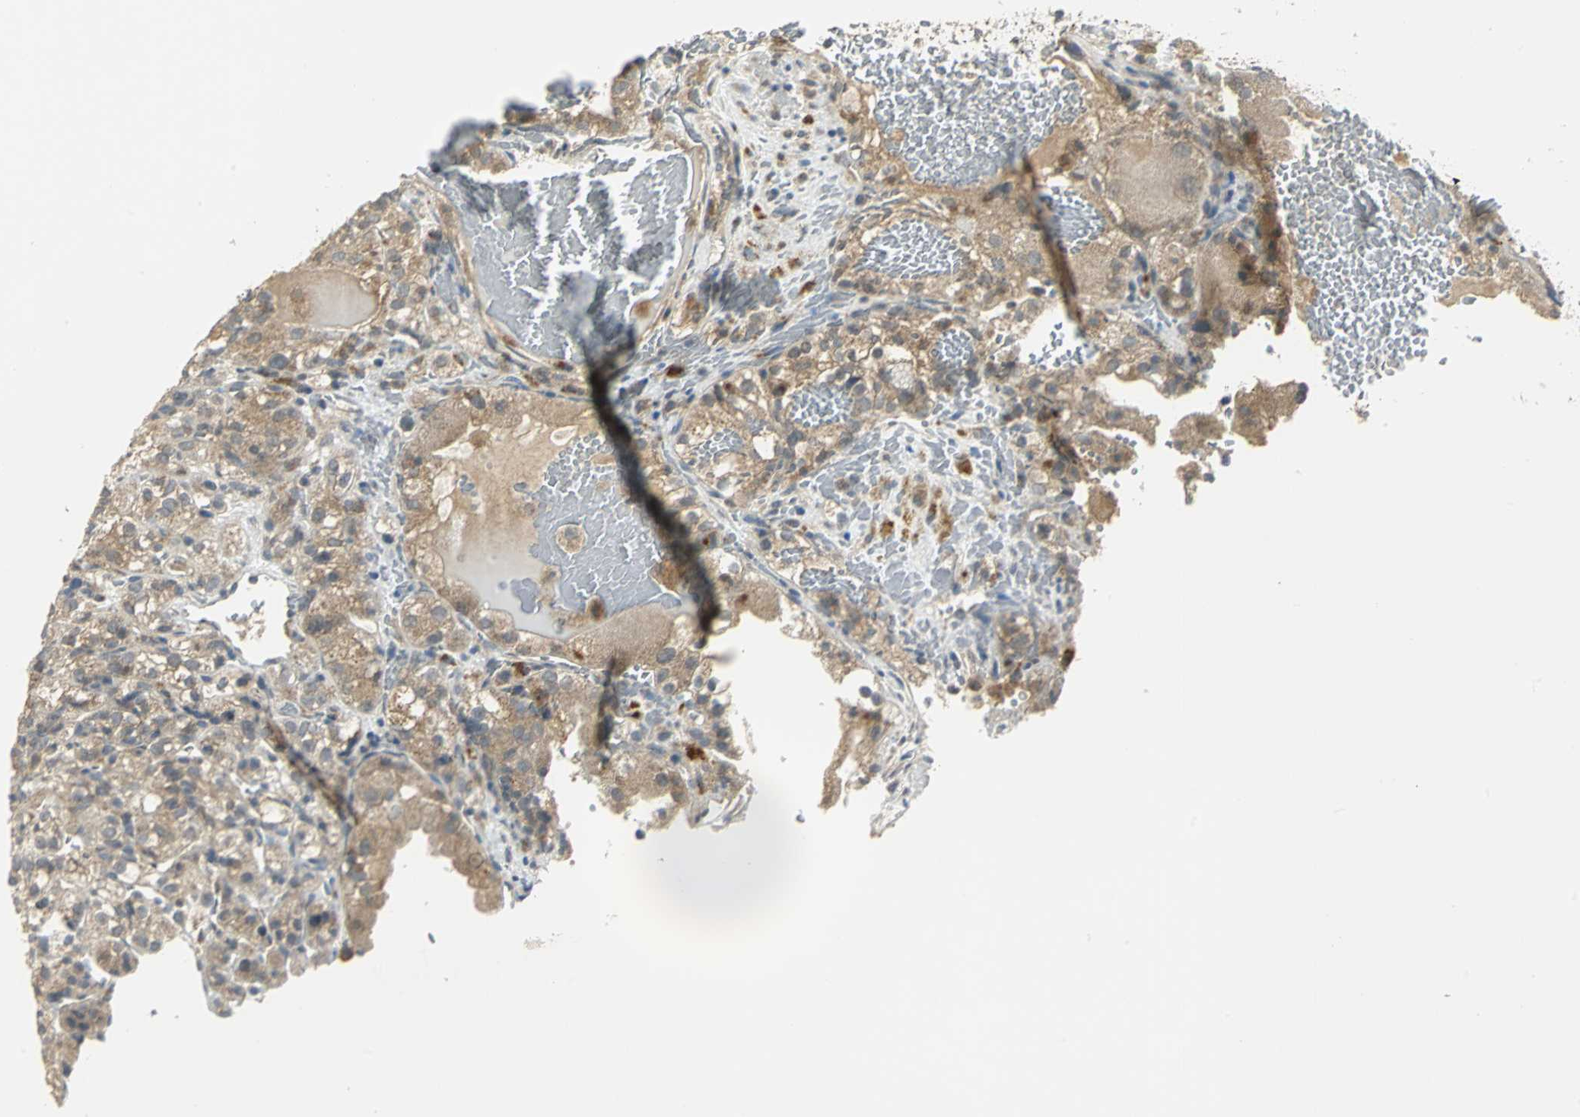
{"staining": {"intensity": "moderate", "quantity": ">75%", "location": "cytoplasmic/membranous"}, "tissue": "renal cancer", "cell_type": "Tumor cells", "image_type": "cancer", "snomed": [{"axis": "morphology", "description": "Normal tissue, NOS"}, {"axis": "morphology", "description": "Adenocarcinoma, NOS"}, {"axis": "topography", "description": "Kidney"}], "caption": "Renal adenocarcinoma stained with DAB immunohistochemistry (IHC) shows medium levels of moderate cytoplasmic/membranous positivity in about >75% of tumor cells.", "gene": "MAPK8IP3", "patient": {"sex": "male", "age": 61}}